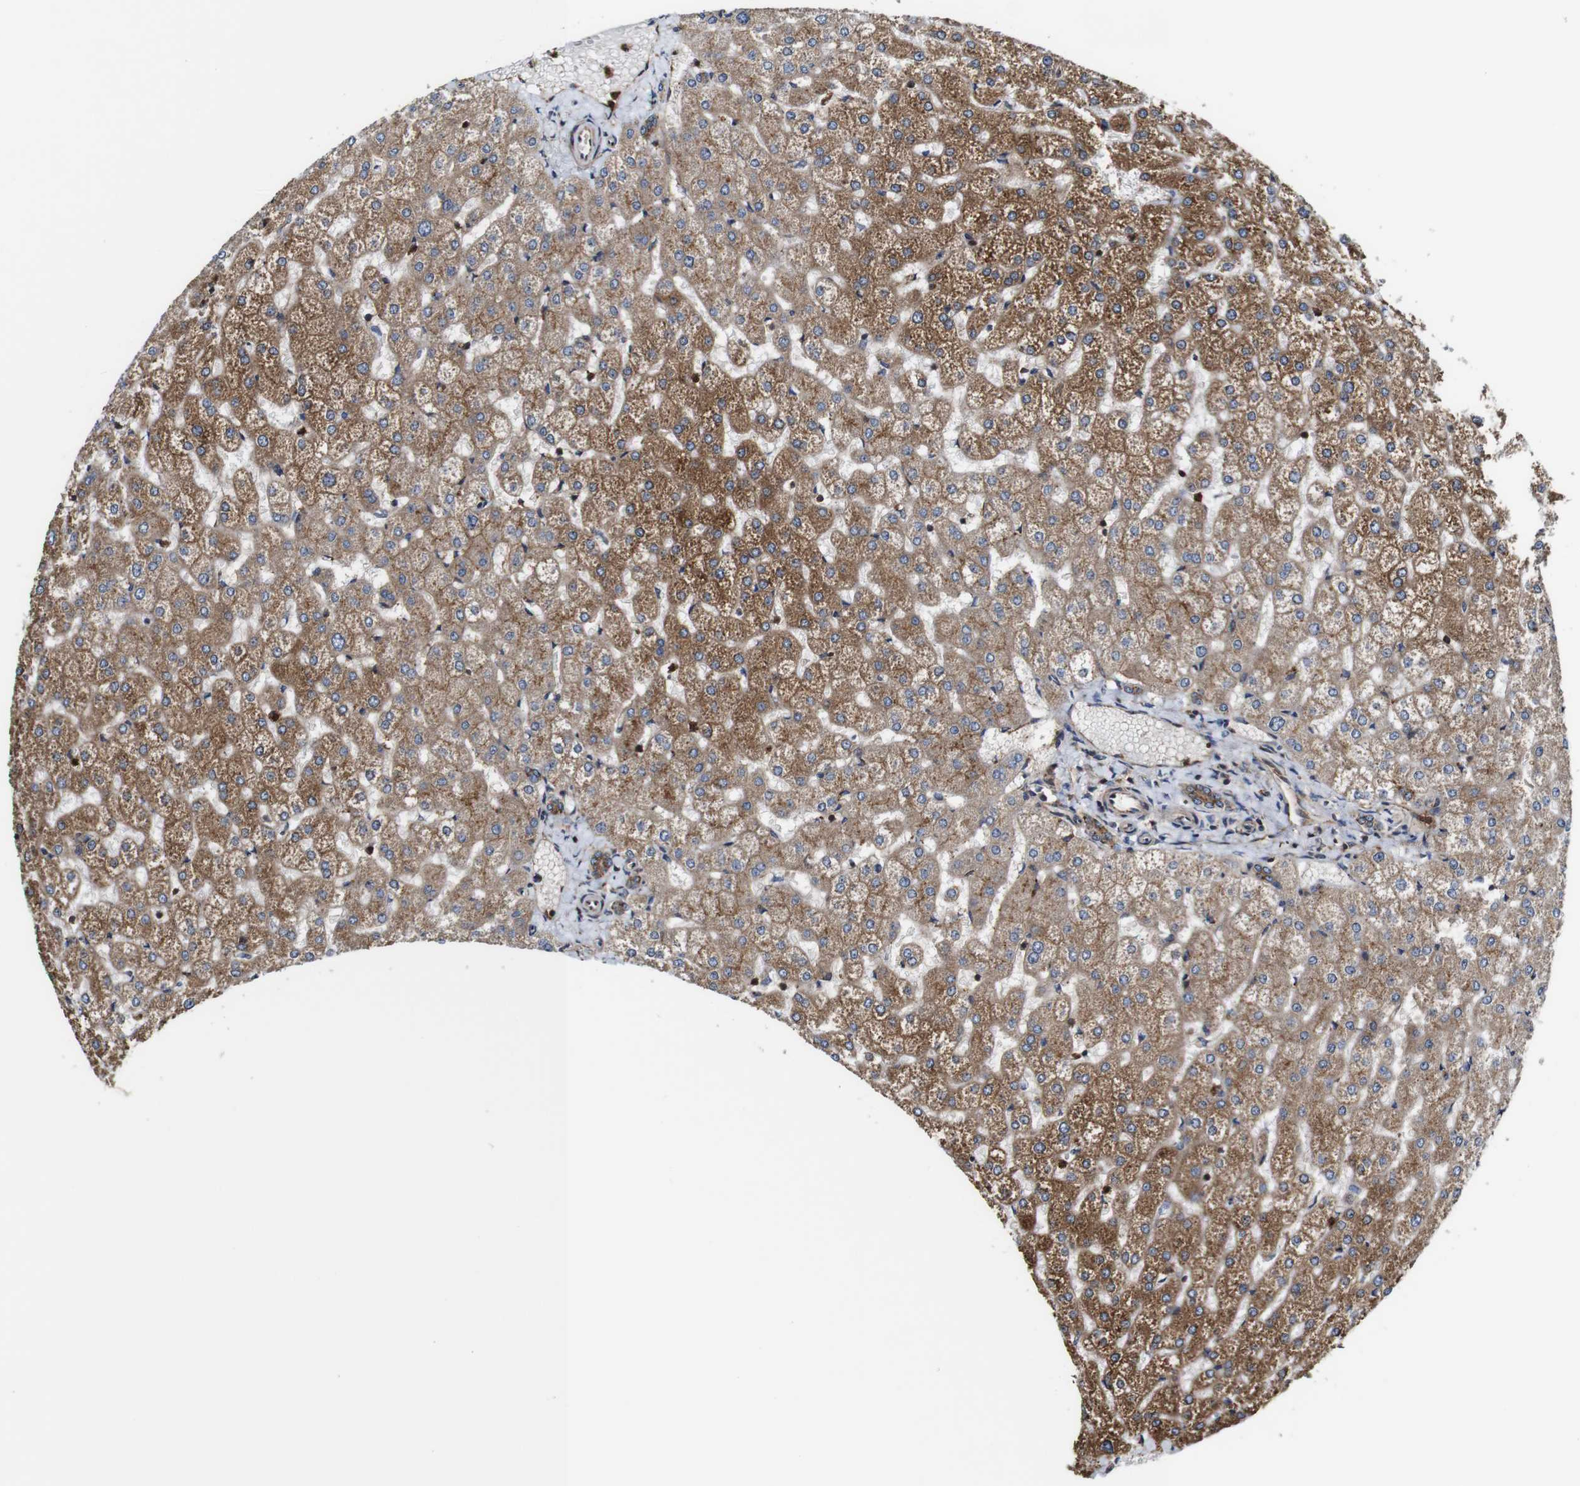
{"staining": {"intensity": "moderate", "quantity": ">75%", "location": "cytoplasmic/membranous"}, "tissue": "liver", "cell_type": "Cholangiocytes", "image_type": "normal", "snomed": [{"axis": "morphology", "description": "Normal tissue, NOS"}, {"axis": "topography", "description": "Liver"}], "caption": "IHC (DAB (3,3'-diaminobenzidine)) staining of unremarkable liver exhibits moderate cytoplasmic/membranous protein staining in approximately >75% of cholangiocytes. IHC stains the protein of interest in brown and the nuclei are stained blue.", "gene": "TNIK", "patient": {"sex": "female", "age": 32}}